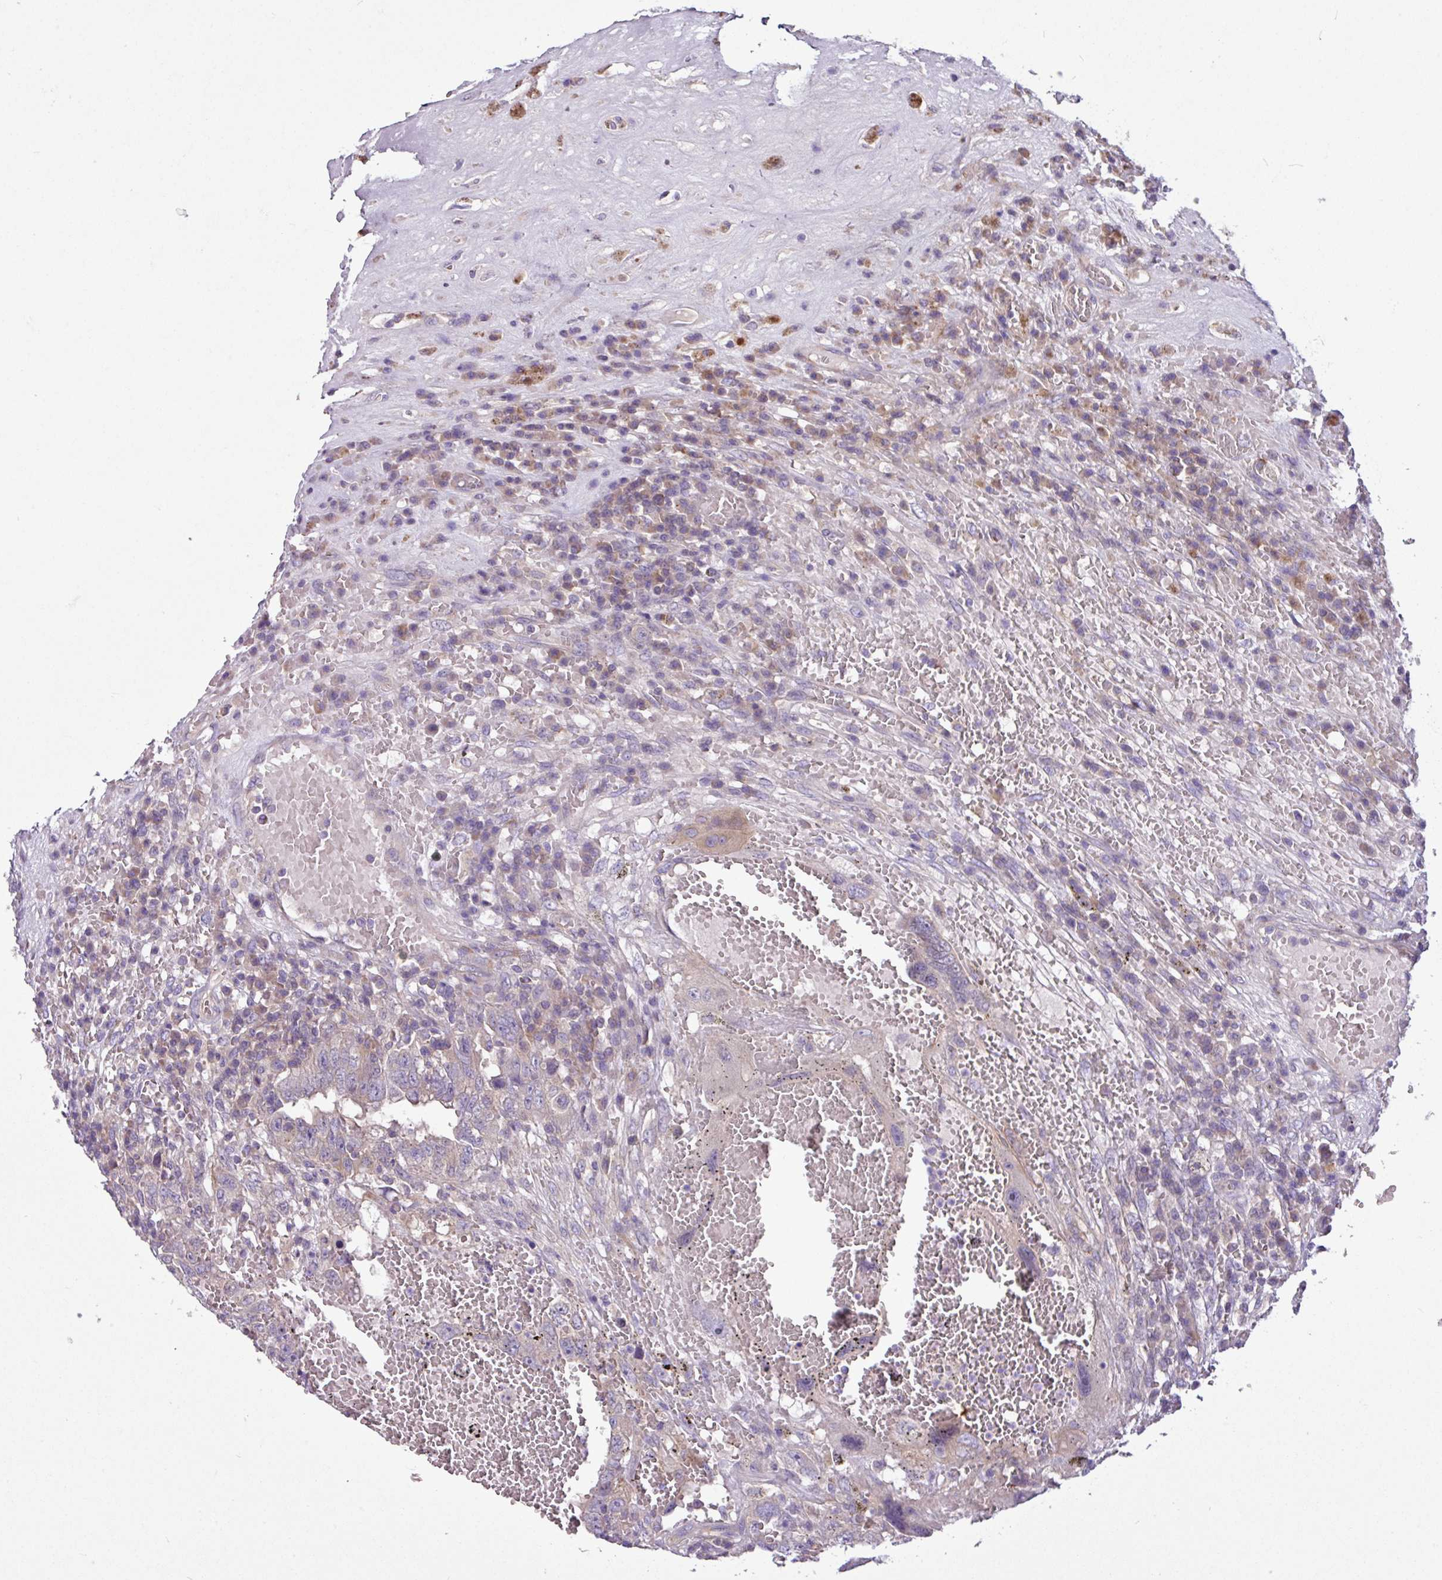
{"staining": {"intensity": "negative", "quantity": "none", "location": "none"}, "tissue": "testis cancer", "cell_type": "Tumor cells", "image_type": "cancer", "snomed": [{"axis": "morphology", "description": "Carcinoma, Embryonal, NOS"}, {"axis": "topography", "description": "Testis"}], "caption": "DAB (3,3'-diaminobenzidine) immunohistochemical staining of testis embryonal carcinoma exhibits no significant expression in tumor cells. (DAB IHC, high magnification).", "gene": "MROH2A", "patient": {"sex": "male", "age": 26}}